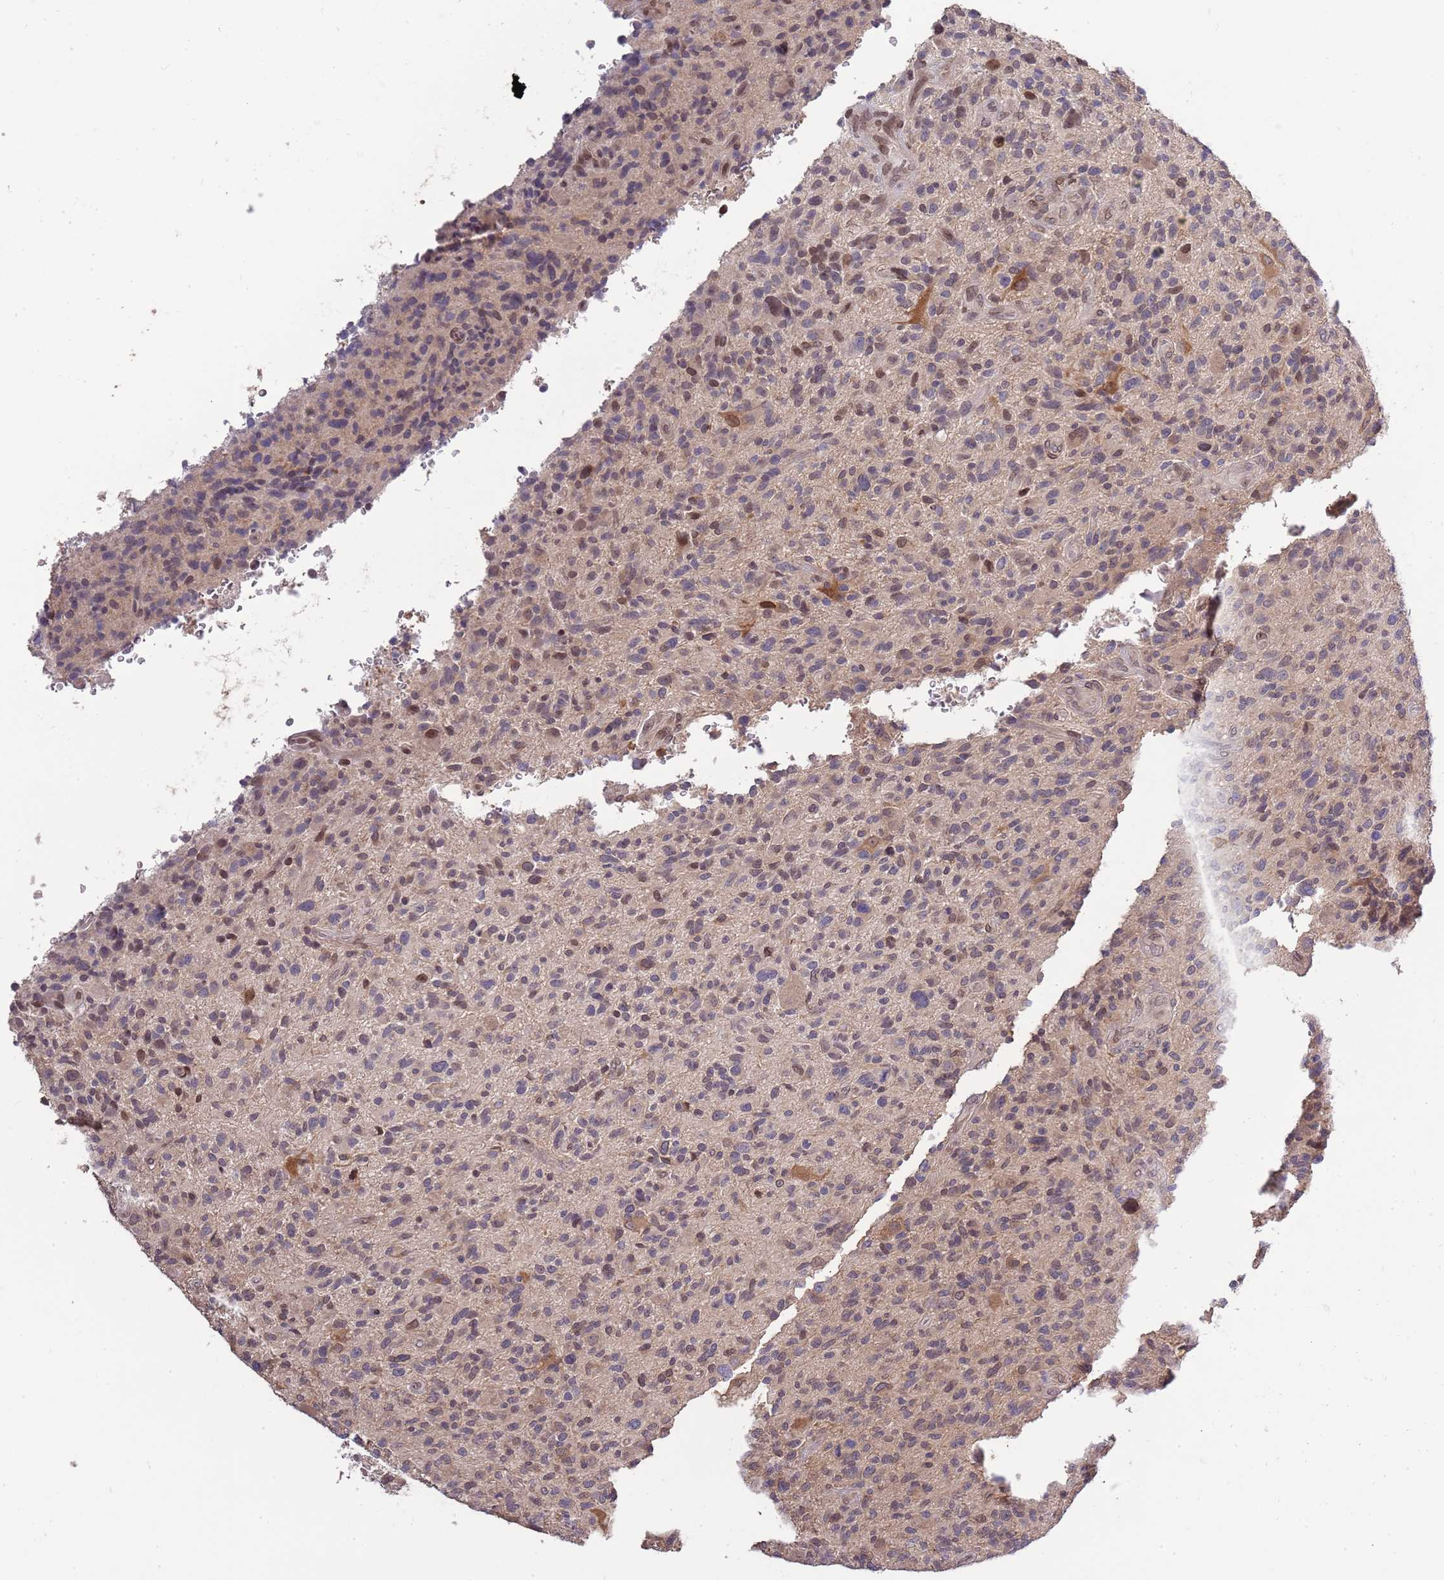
{"staining": {"intensity": "moderate", "quantity": "<25%", "location": "cytoplasmic/membranous,nuclear"}, "tissue": "glioma", "cell_type": "Tumor cells", "image_type": "cancer", "snomed": [{"axis": "morphology", "description": "Glioma, malignant, High grade"}, {"axis": "topography", "description": "Brain"}], "caption": "IHC staining of glioma, which displays low levels of moderate cytoplasmic/membranous and nuclear staining in about <25% of tumor cells indicating moderate cytoplasmic/membranous and nuclear protein staining. The staining was performed using DAB (3,3'-diaminobenzidine) (brown) for protein detection and nuclei were counterstained in hematoxylin (blue).", "gene": "ZNF665", "patient": {"sex": "male", "age": 47}}